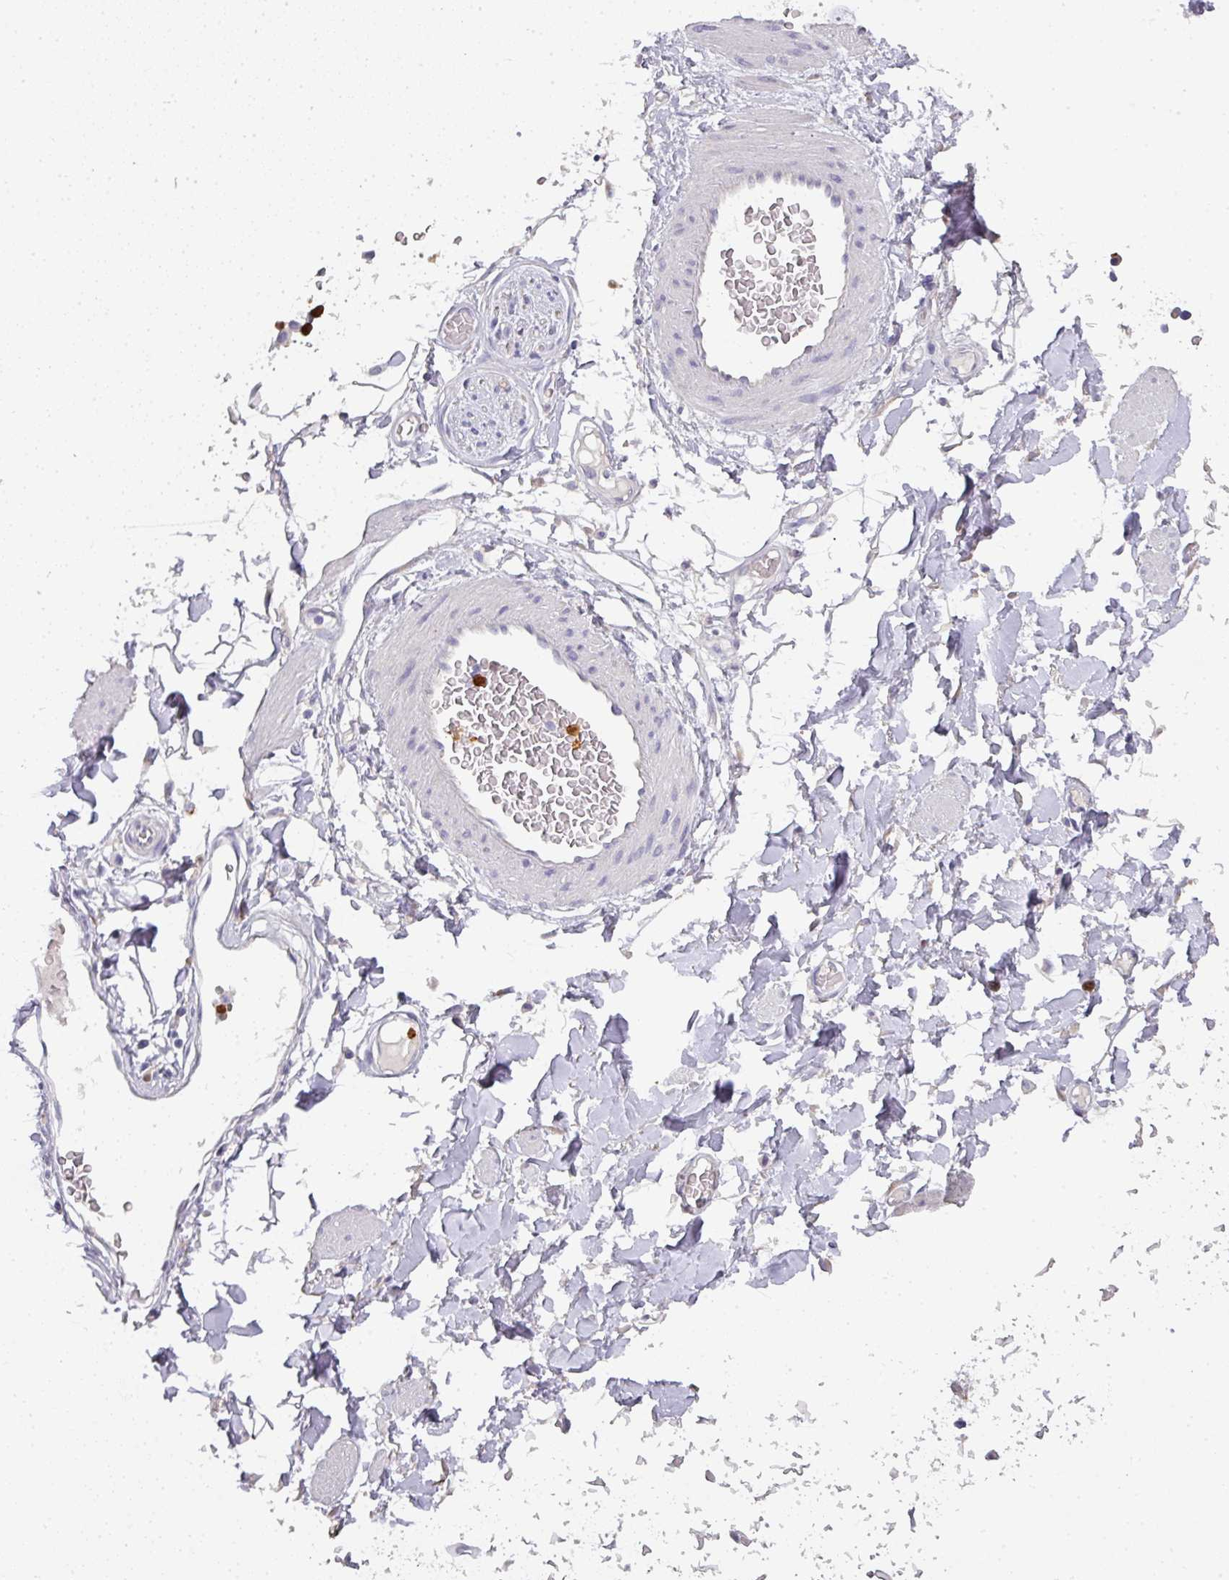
{"staining": {"intensity": "negative", "quantity": "none", "location": "none"}, "tissue": "adipose tissue", "cell_type": "Adipocytes", "image_type": "normal", "snomed": [{"axis": "morphology", "description": "Normal tissue, NOS"}, {"axis": "topography", "description": "Vulva"}, {"axis": "topography", "description": "Peripheral nerve tissue"}], "caption": "Immunohistochemical staining of benign adipose tissue shows no significant staining in adipocytes. (DAB (3,3'-diaminobenzidine) immunohistochemistry visualized using brightfield microscopy, high magnification).", "gene": "HHEX", "patient": {"sex": "female", "age": 68}}